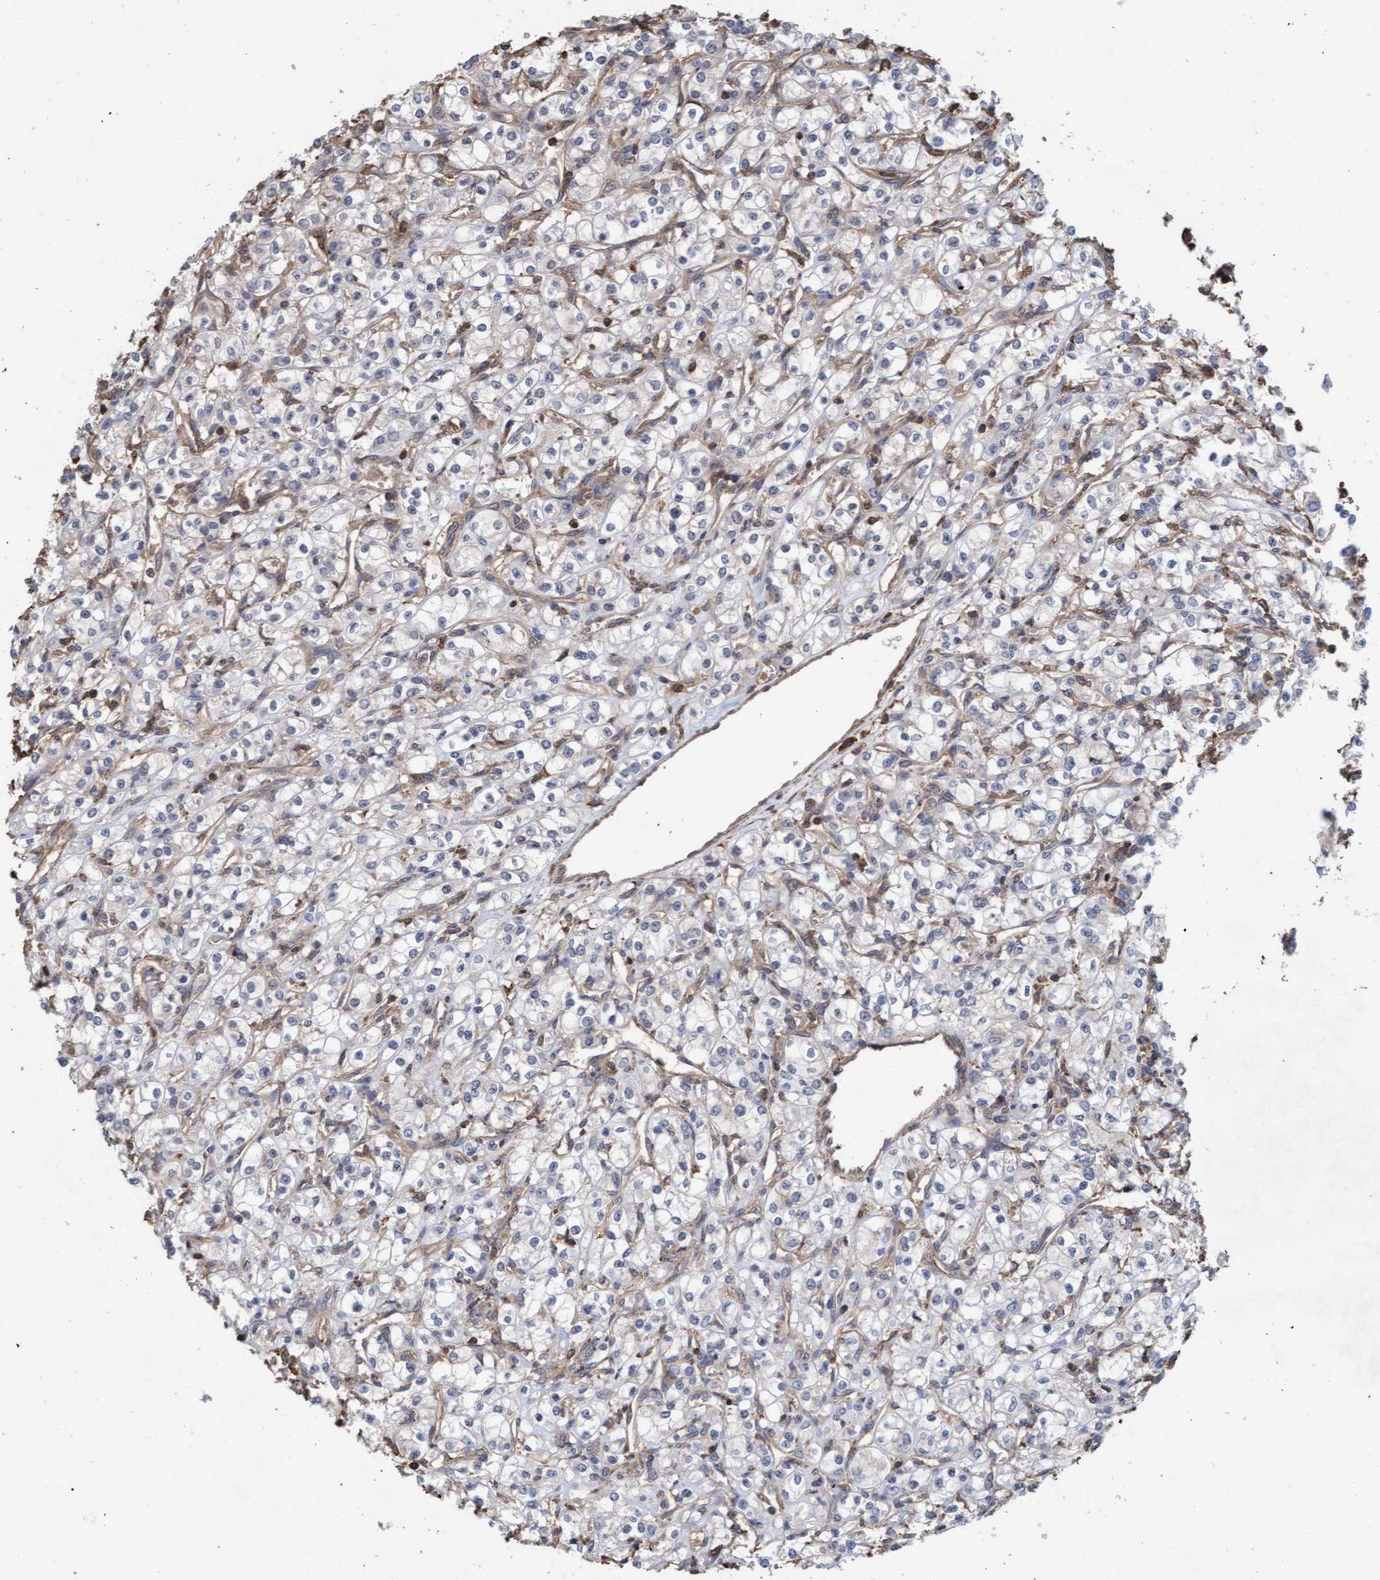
{"staining": {"intensity": "negative", "quantity": "none", "location": "none"}, "tissue": "renal cancer", "cell_type": "Tumor cells", "image_type": "cancer", "snomed": [{"axis": "morphology", "description": "Adenocarcinoma, NOS"}, {"axis": "topography", "description": "Kidney"}], "caption": "Tumor cells show no significant protein positivity in renal adenocarcinoma. Nuclei are stained in blue.", "gene": "FXR2", "patient": {"sex": "male", "age": 77}}